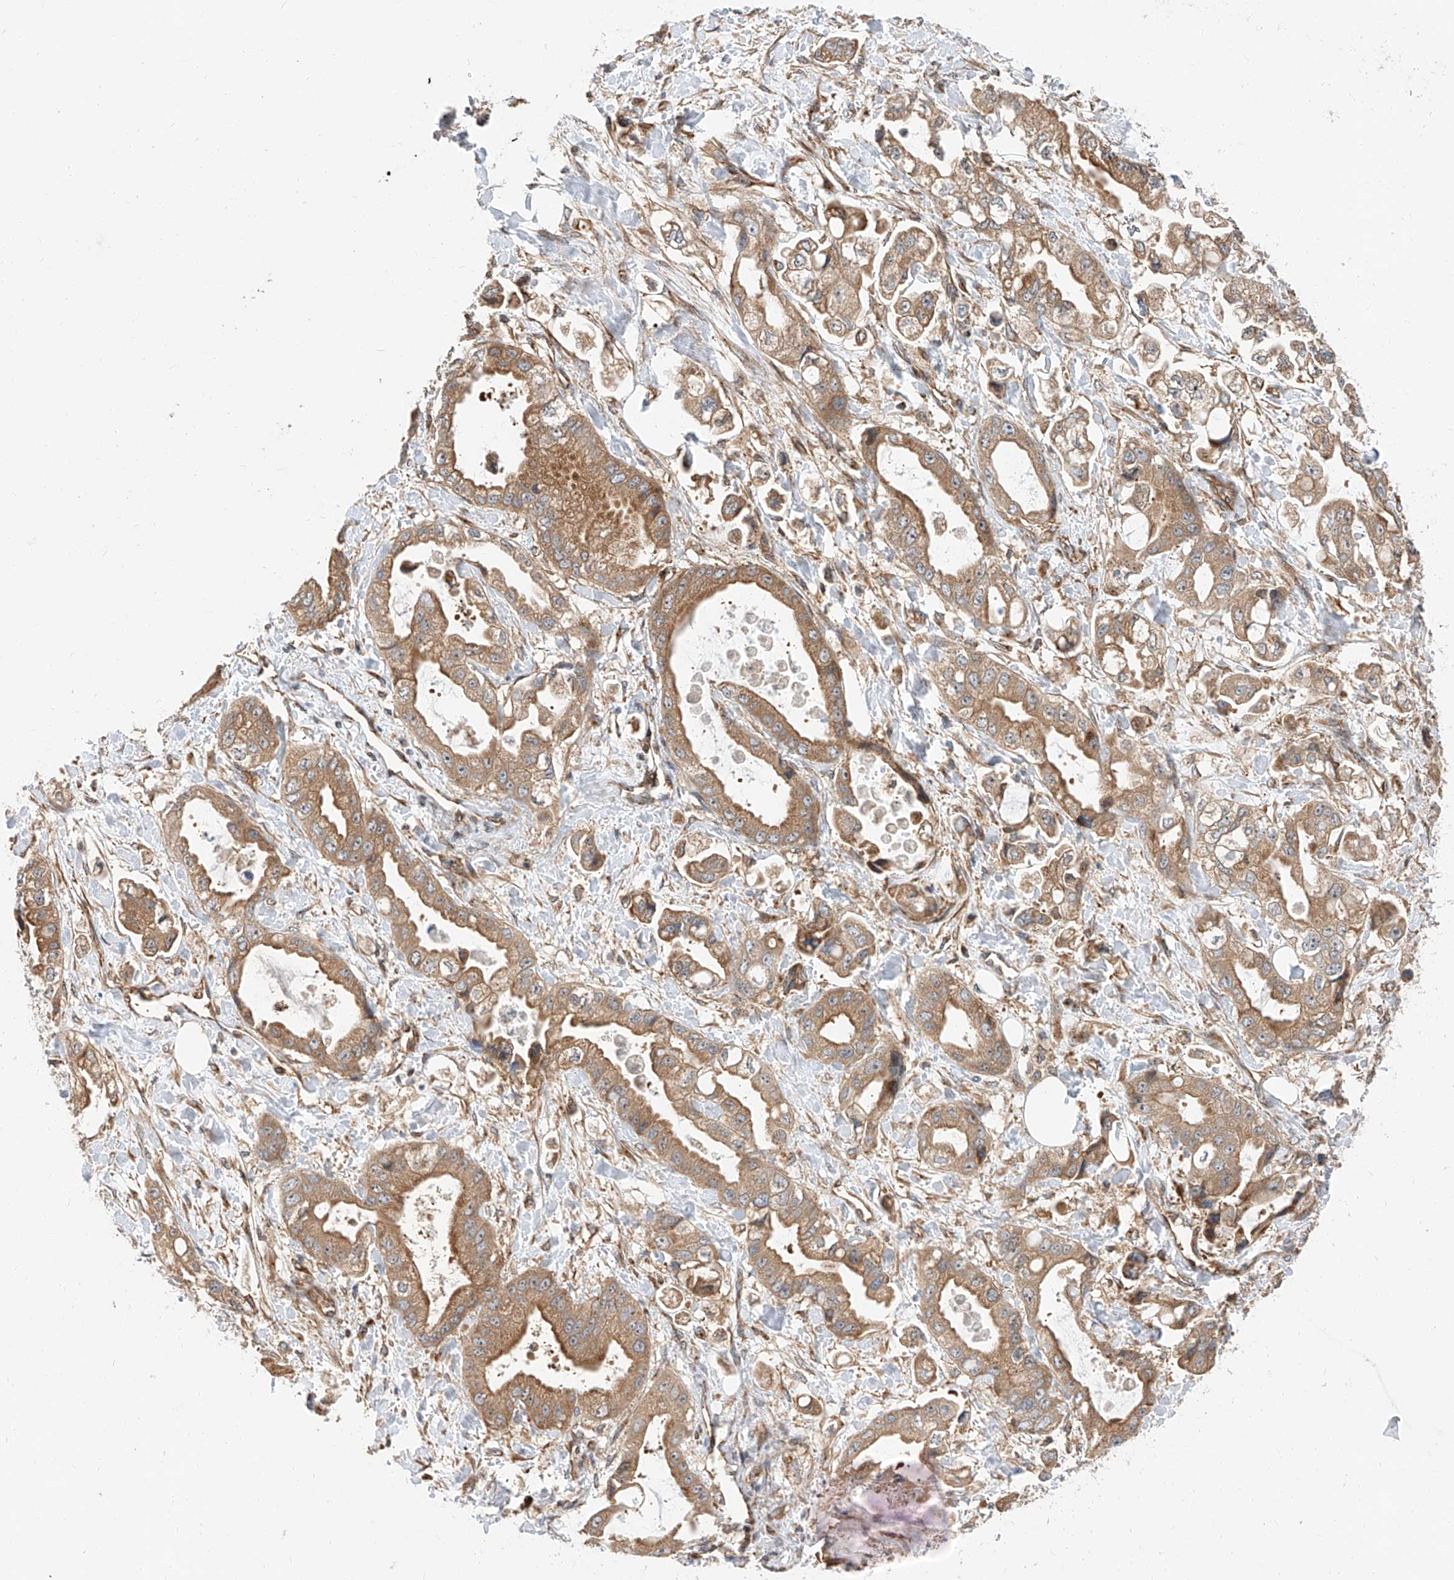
{"staining": {"intensity": "moderate", "quantity": ">75%", "location": "cytoplasmic/membranous"}, "tissue": "stomach cancer", "cell_type": "Tumor cells", "image_type": "cancer", "snomed": [{"axis": "morphology", "description": "Adenocarcinoma, NOS"}, {"axis": "topography", "description": "Stomach"}], "caption": "This is an image of immunohistochemistry (IHC) staining of stomach cancer (adenocarcinoma), which shows moderate expression in the cytoplasmic/membranous of tumor cells.", "gene": "ISCA2", "patient": {"sex": "male", "age": 62}}